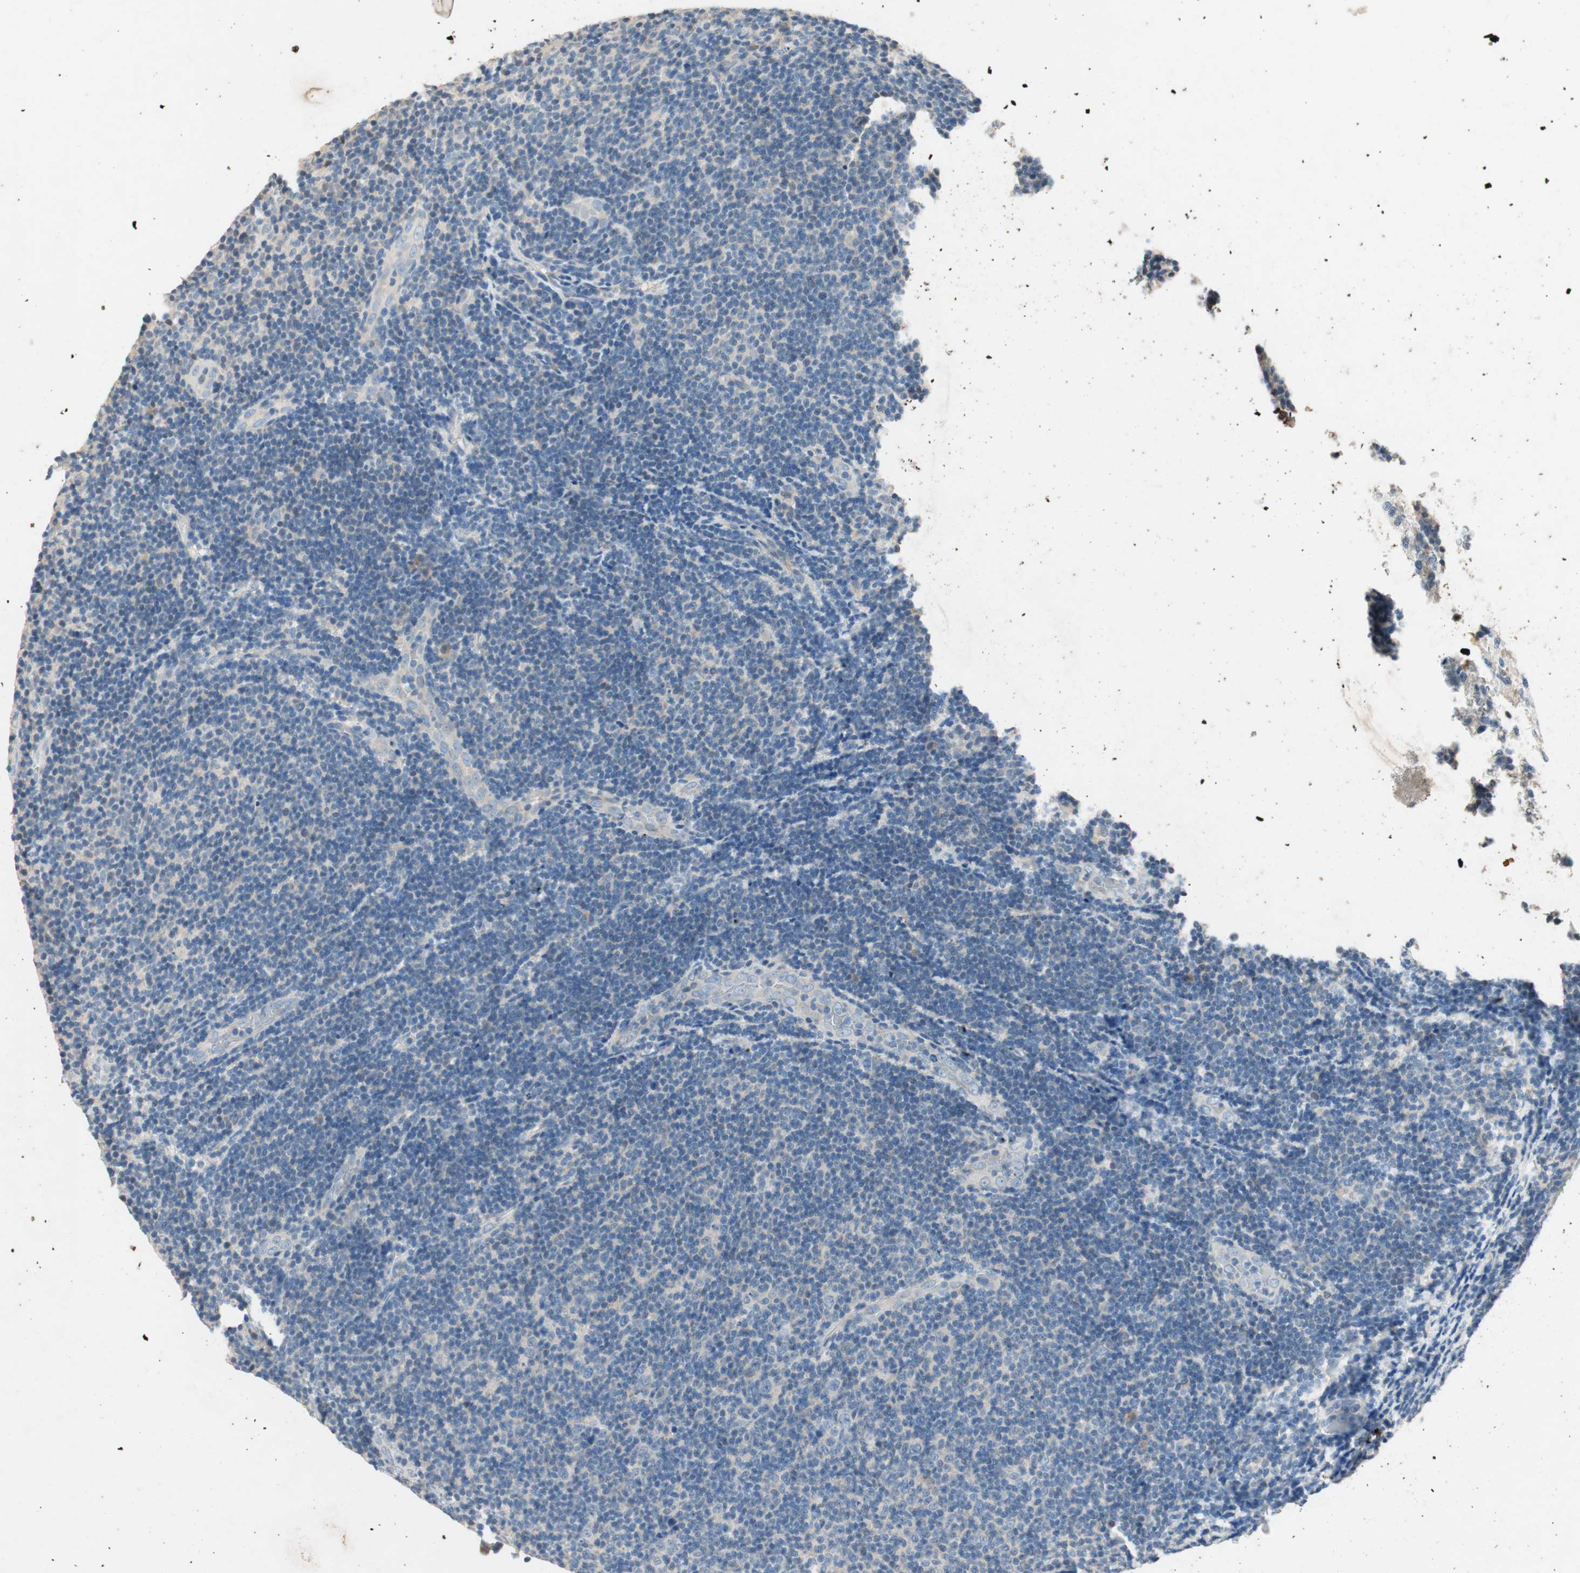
{"staining": {"intensity": "negative", "quantity": "none", "location": "none"}, "tissue": "lymphoma", "cell_type": "Tumor cells", "image_type": "cancer", "snomed": [{"axis": "morphology", "description": "Malignant lymphoma, non-Hodgkin's type, Low grade"}, {"axis": "topography", "description": "Lymph node"}], "caption": "Immunohistochemistry (IHC) histopathology image of neoplastic tissue: lymphoma stained with DAB exhibits no significant protein positivity in tumor cells. The staining is performed using DAB (3,3'-diaminobenzidine) brown chromogen with nuclei counter-stained in using hematoxylin.", "gene": "SERPINB5", "patient": {"sex": "male", "age": 83}}